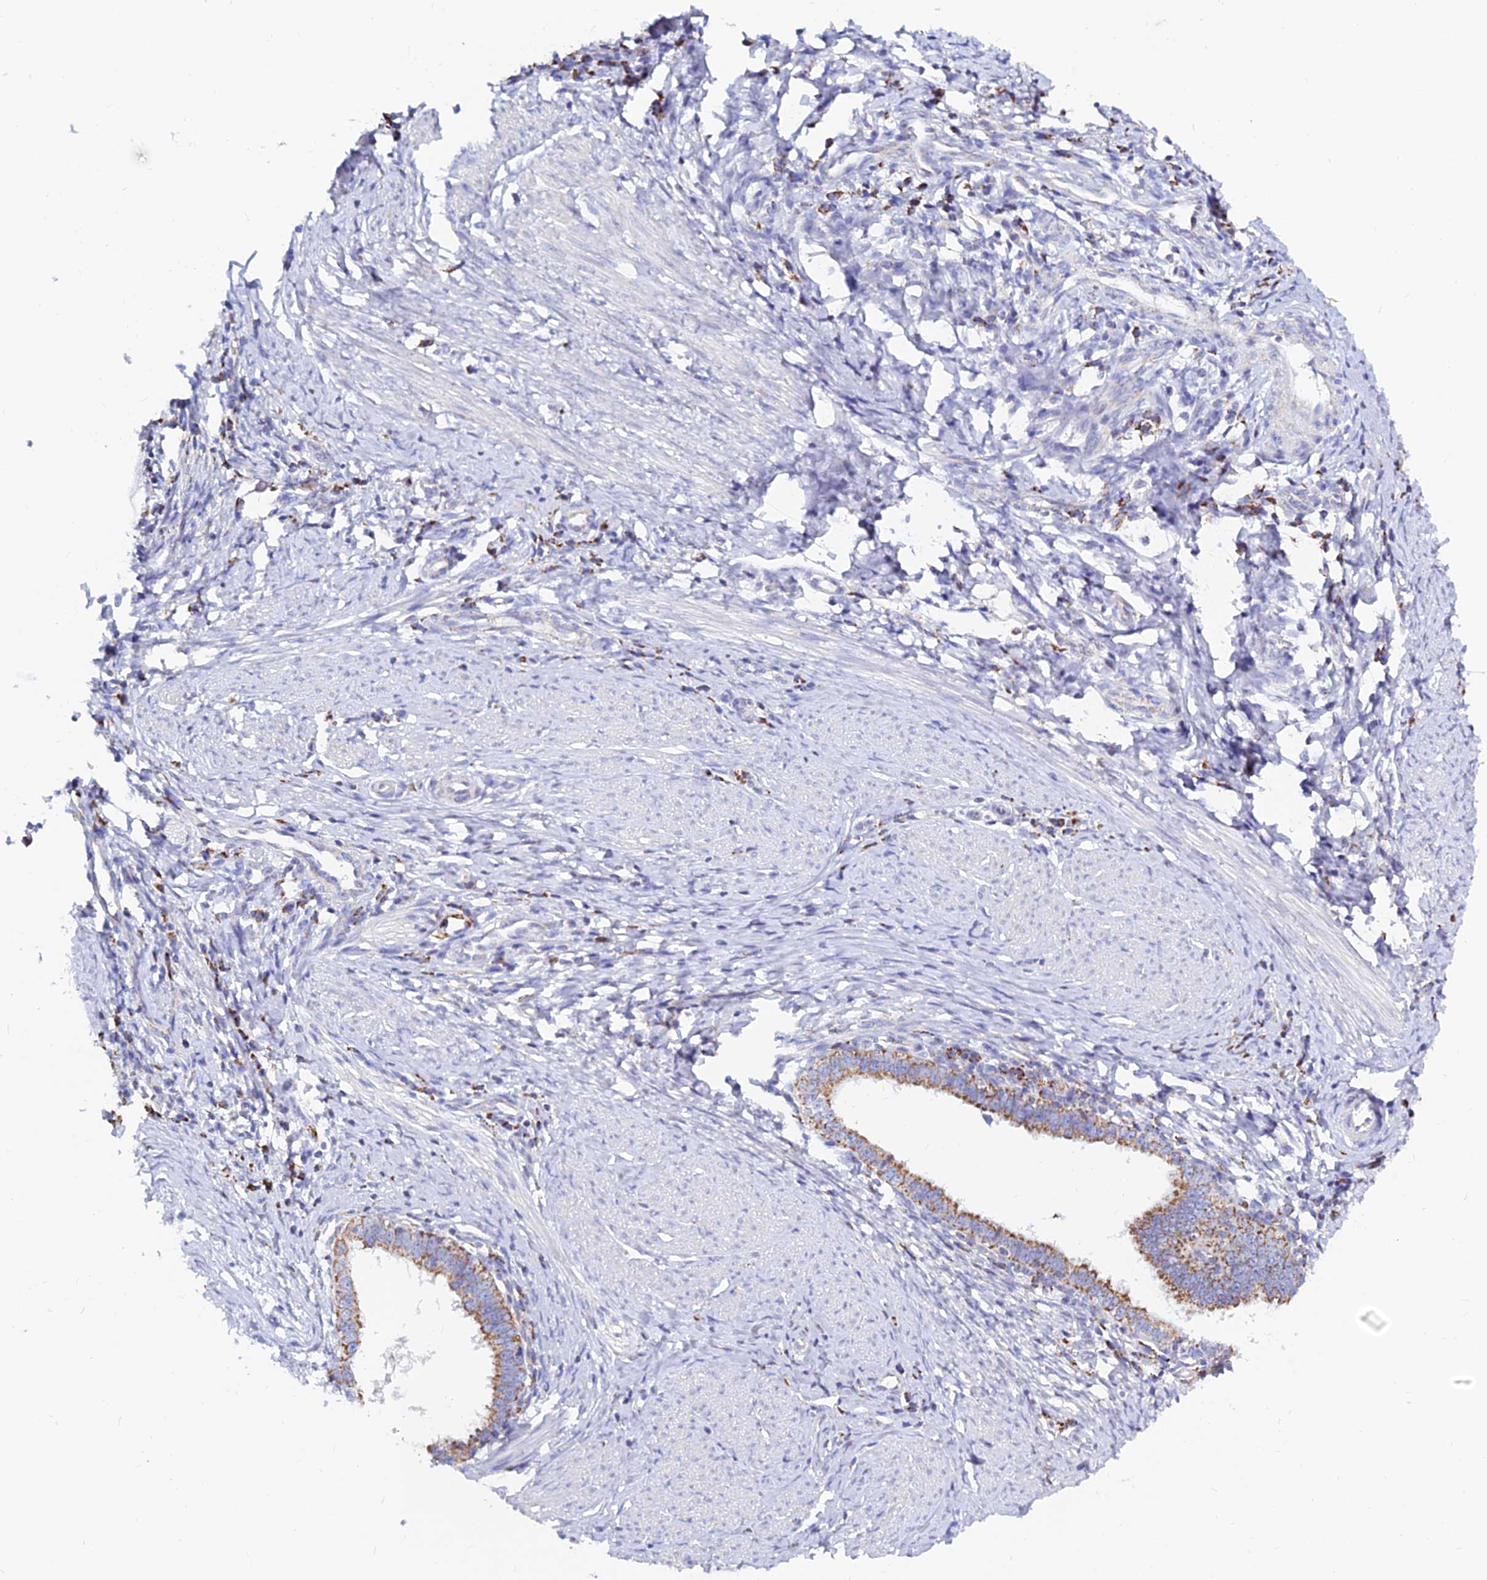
{"staining": {"intensity": "moderate", "quantity": ">75%", "location": "cytoplasmic/membranous"}, "tissue": "cervical cancer", "cell_type": "Tumor cells", "image_type": "cancer", "snomed": [{"axis": "morphology", "description": "Adenocarcinoma, NOS"}, {"axis": "topography", "description": "Cervix"}], "caption": "There is medium levels of moderate cytoplasmic/membranous positivity in tumor cells of adenocarcinoma (cervical), as demonstrated by immunohistochemical staining (brown color).", "gene": "MGST1", "patient": {"sex": "female", "age": 36}}